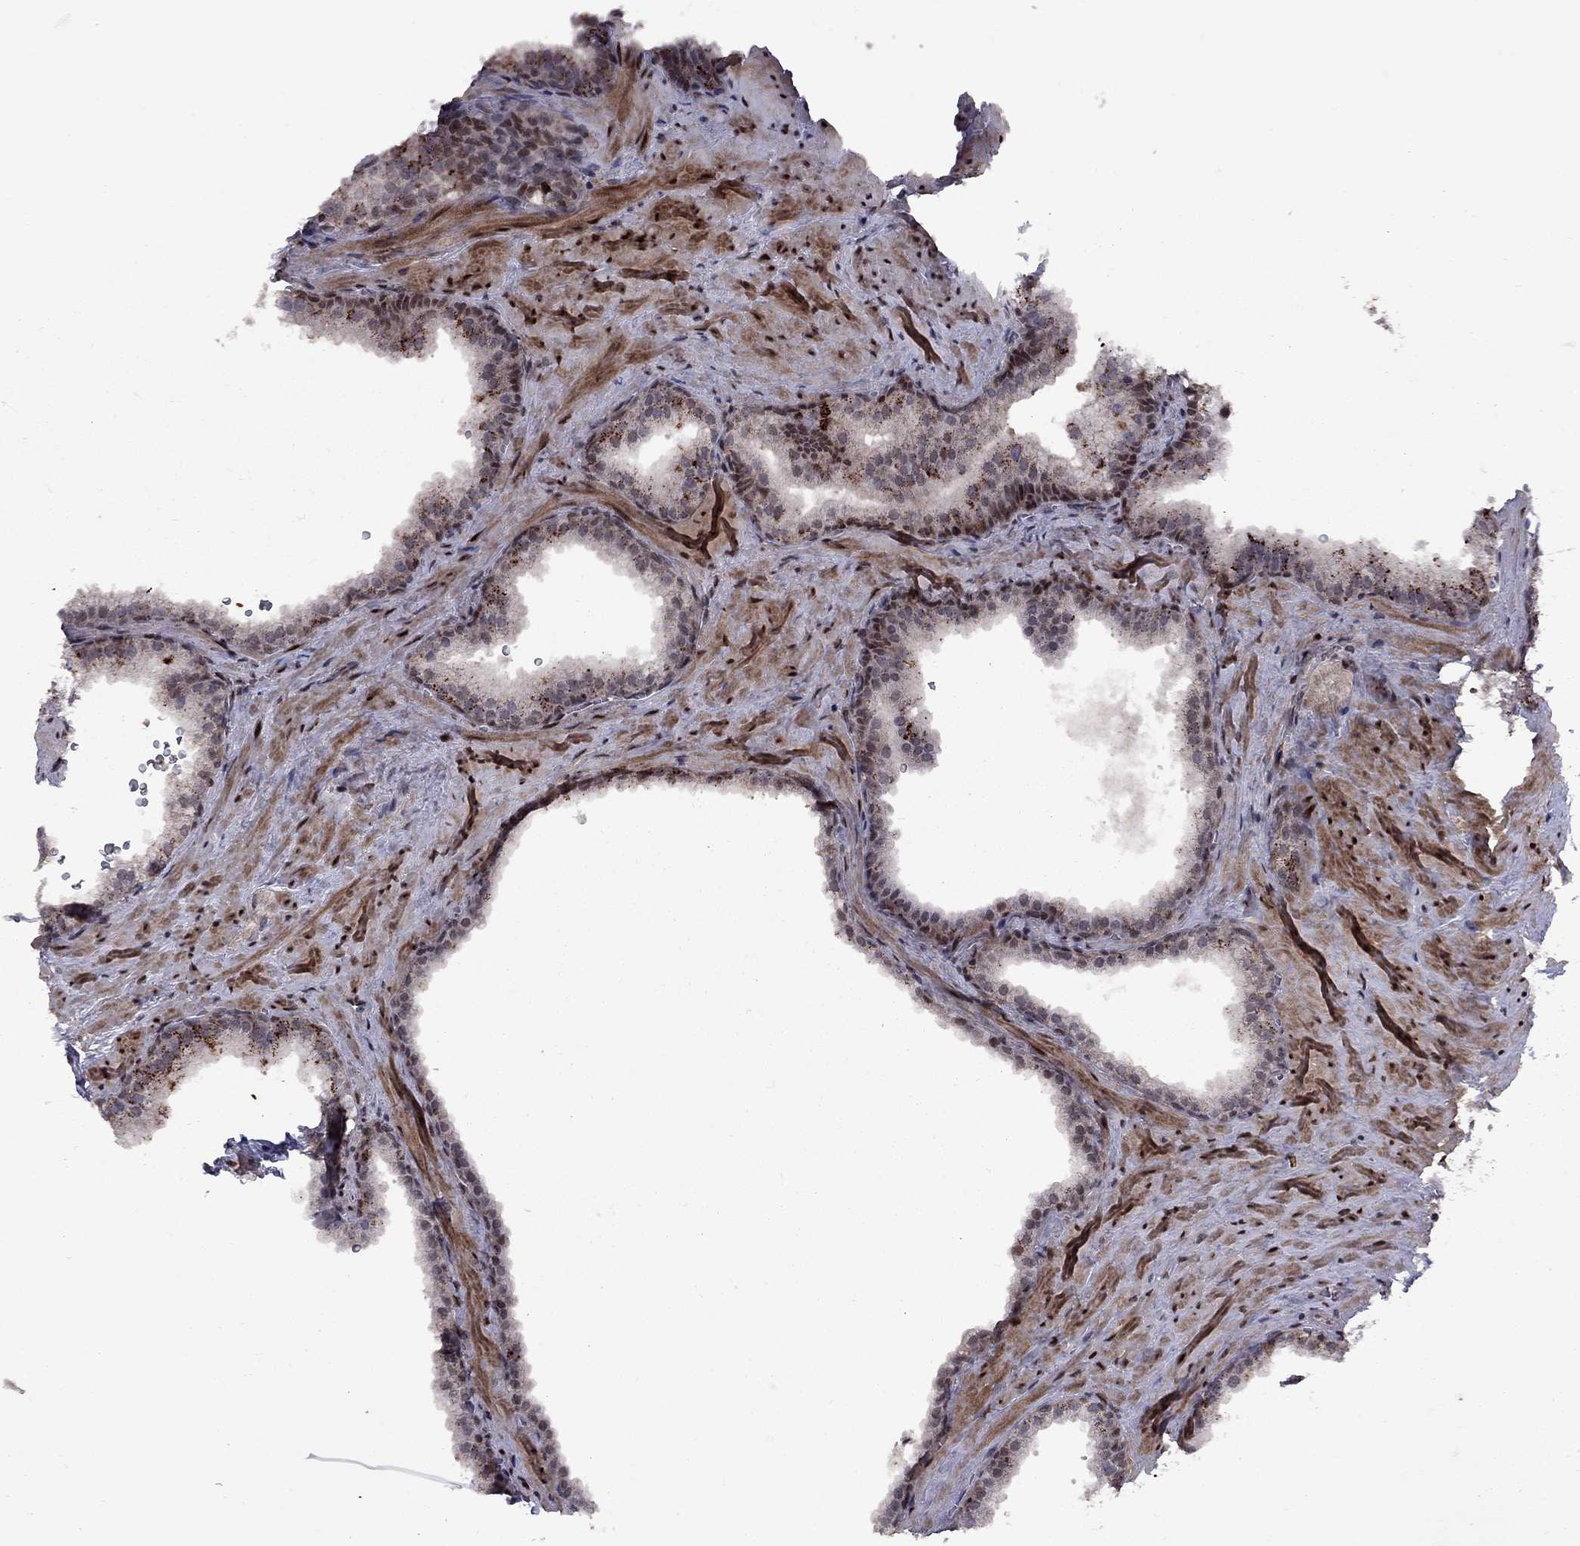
{"staining": {"intensity": "moderate", "quantity": "<25%", "location": "nuclear"}, "tissue": "prostate", "cell_type": "Glandular cells", "image_type": "normal", "snomed": [{"axis": "morphology", "description": "Normal tissue, NOS"}, {"axis": "topography", "description": "Prostate"}], "caption": "The histopathology image demonstrates immunohistochemical staining of unremarkable prostate. There is moderate nuclear staining is identified in about <25% of glandular cells.", "gene": "IPP", "patient": {"sex": "male", "age": 79}}